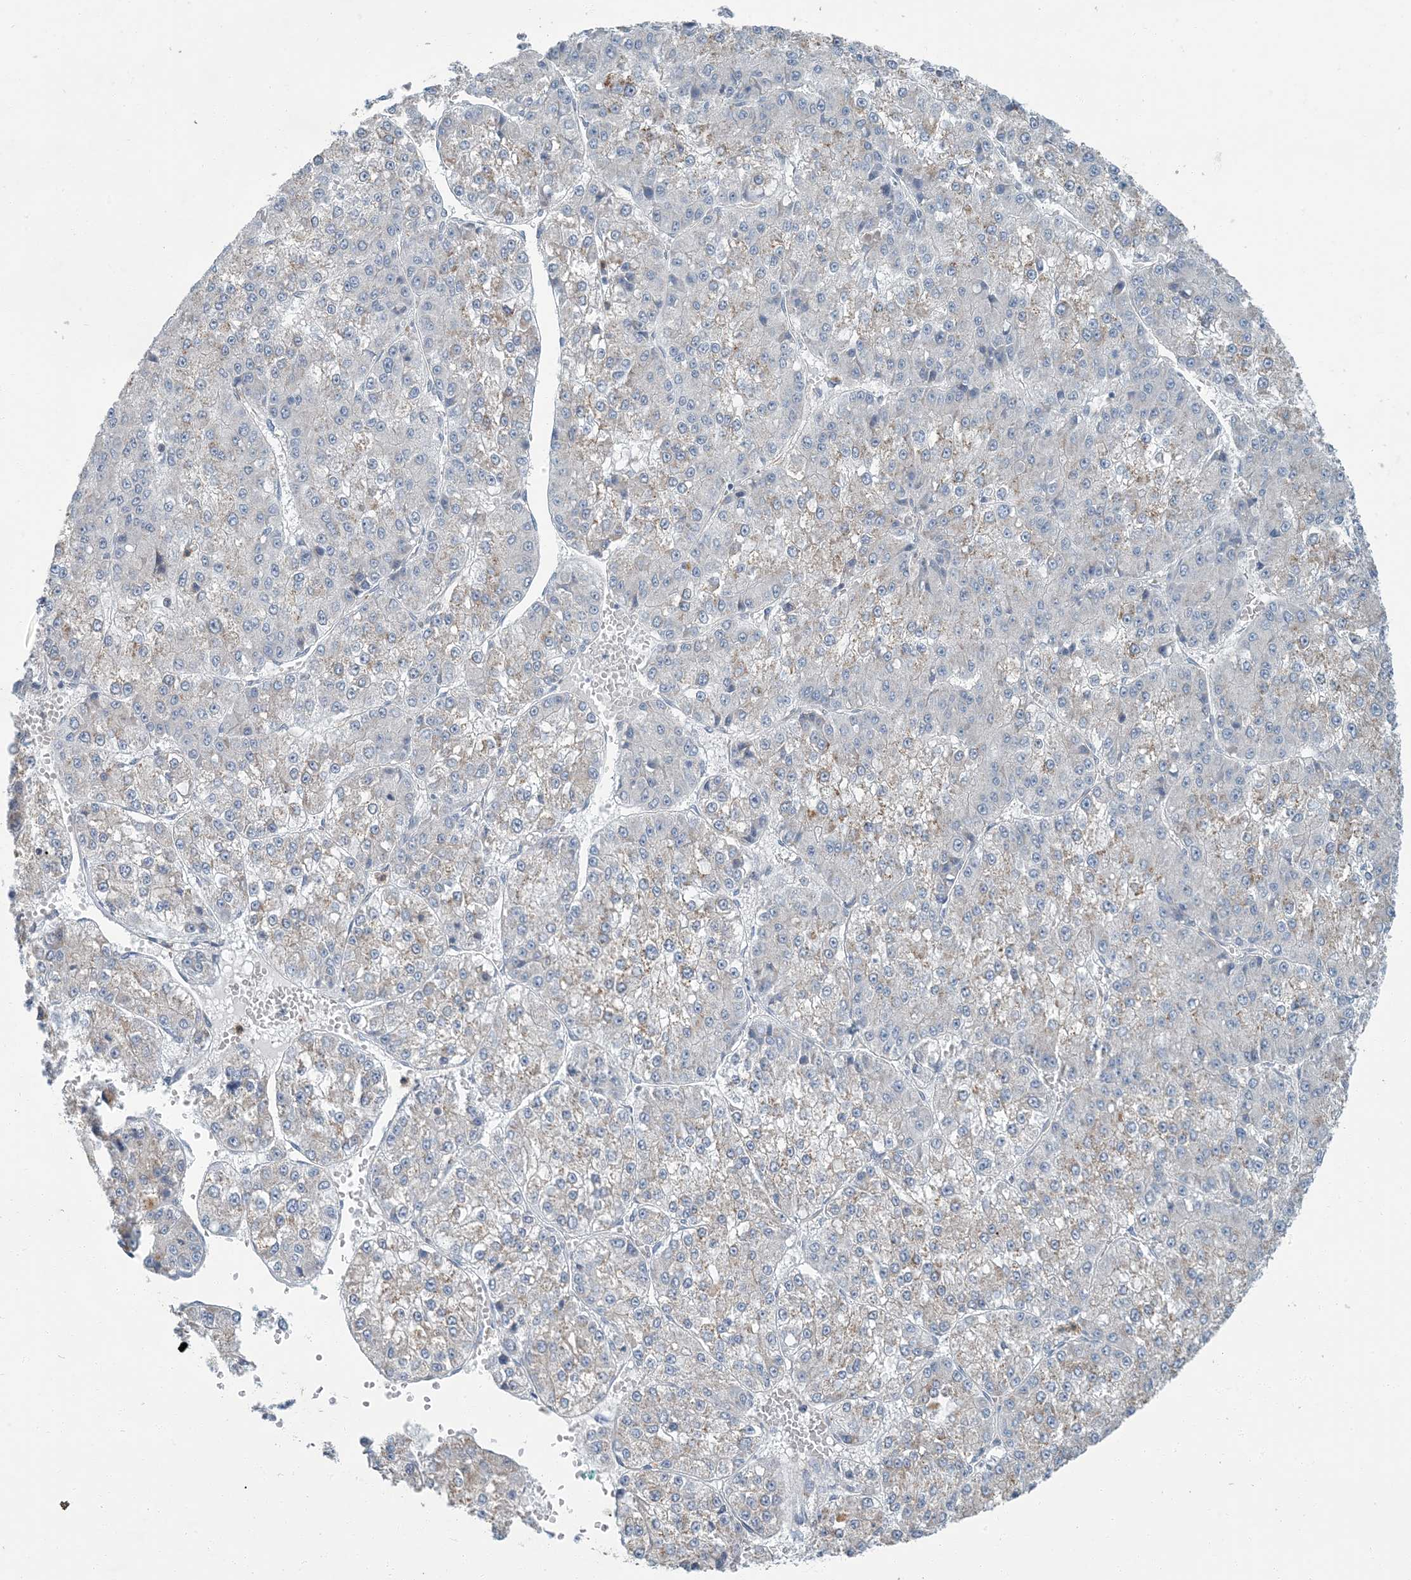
{"staining": {"intensity": "negative", "quantity": "none", "location": "none"}, "tissue": "liver cancer", "cell_type": "Tumor cells", "image_type": "cancer", "snomed": [{"axis": "morphology", "description": "Carcinoma, Hepatocellular, NOS"}, {"axis": "topography", "description": "Liver"}], "caption": "High power microscopy micrograph of an IHC micrograph of hepatocellular carcinoma (liver), revealing no significant expression in tumor cells.", "gene": "EPHA4", "patient": {"sex": "female", "age": 73}}